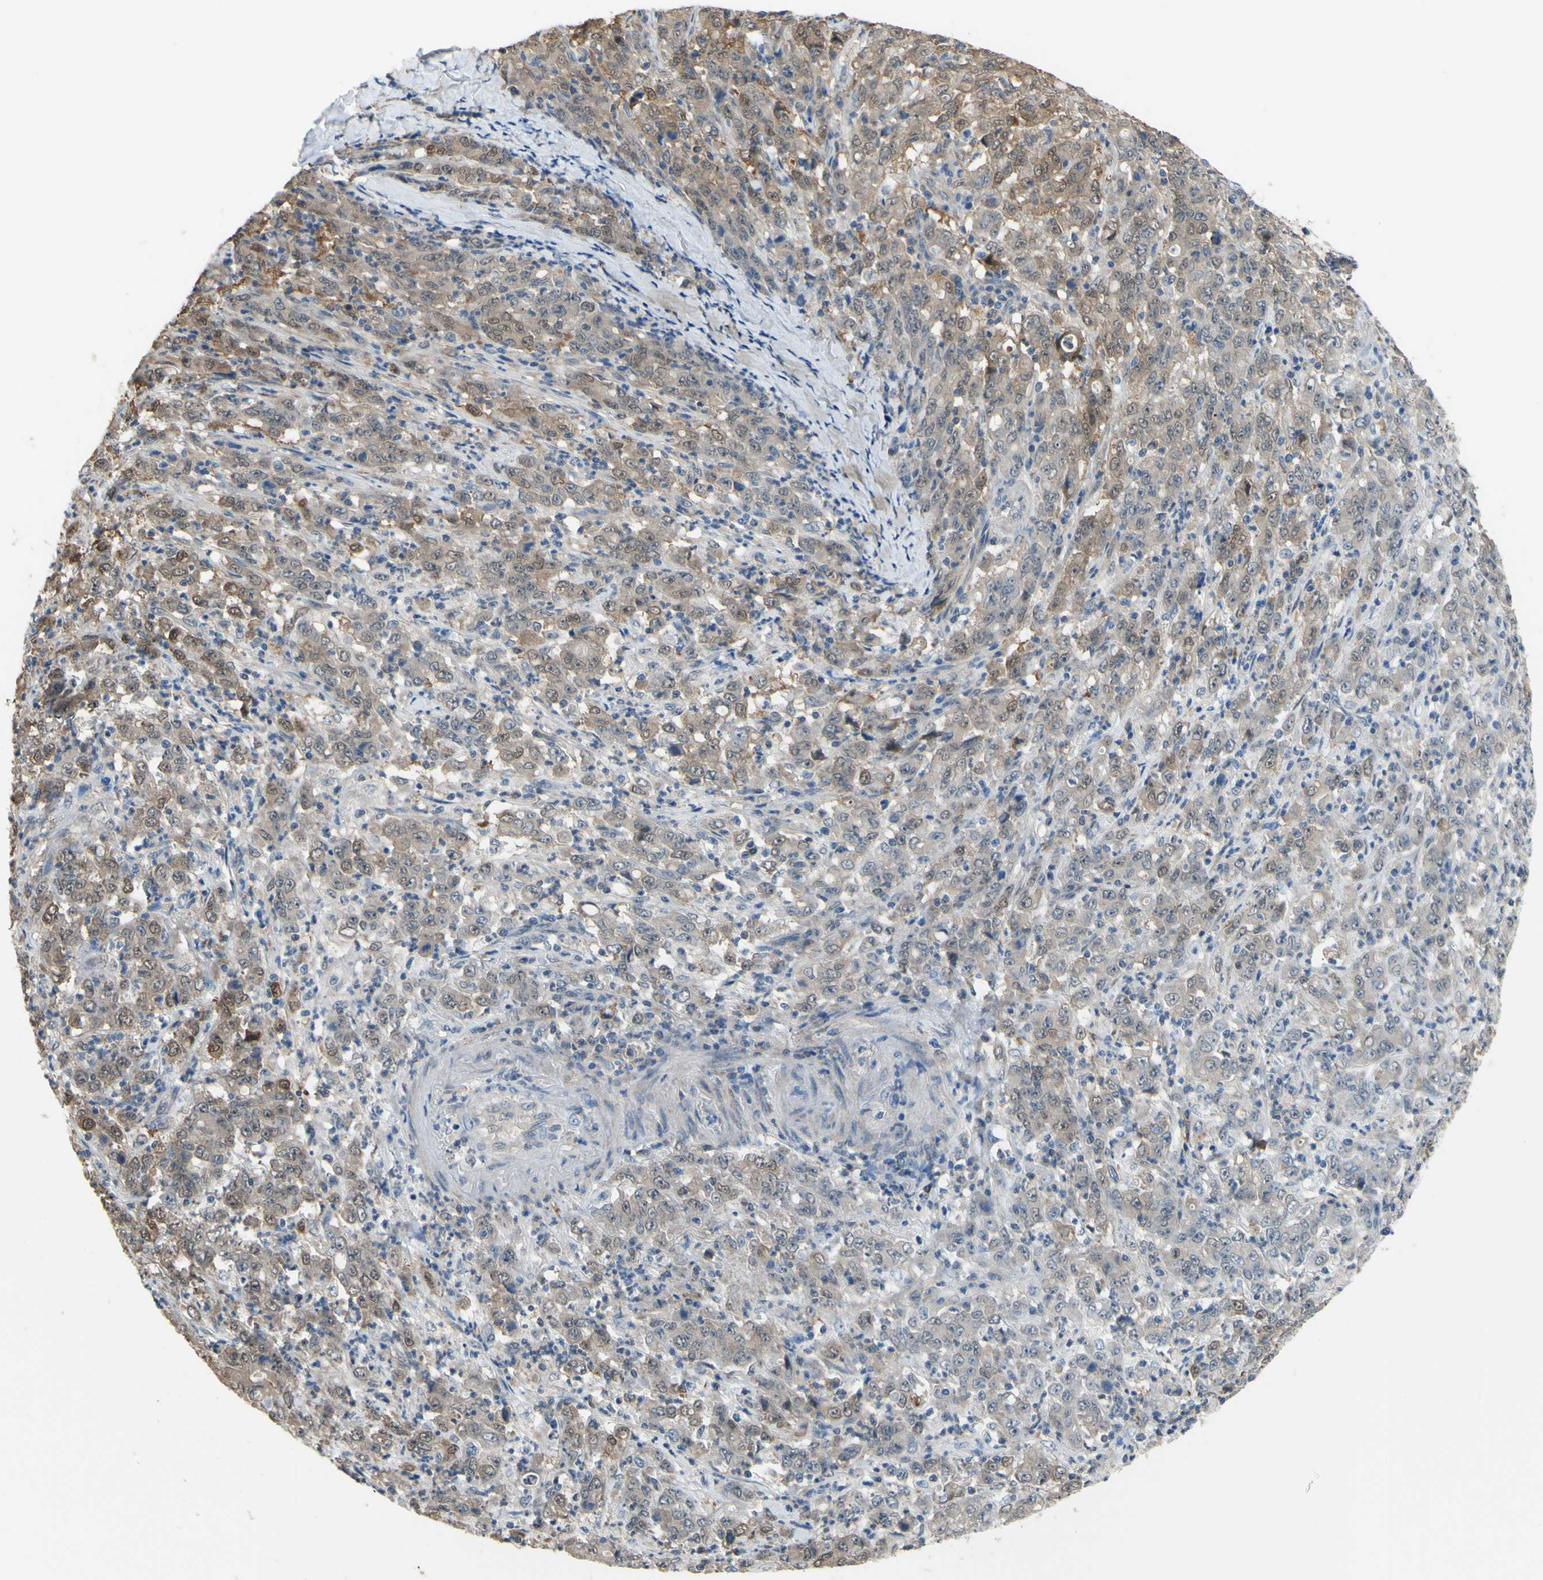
{"staining": {"intensity": "moderate", "quantity": "25%-75%", "location": "cytoplasmic/membranous"}, "tissue": "stomach cancer", "cell_type": "Tumor cells", "image_type": "cancer", "snomed": [{"axis": "morphology", "description": "Adenocarcinoma, NOS"}, {"axis": "topography", "description": "Stomach, lower"}], "caption": "An immunohistochemistry histopathology image of neoplastic tissue is shown. Protein staining in brown highlights moderate cytoplasmic/membranous positivity in stomach cancer within tumor cells.", "gene": "UPK3B", "patient": {"sex": "female", "age": 71}}